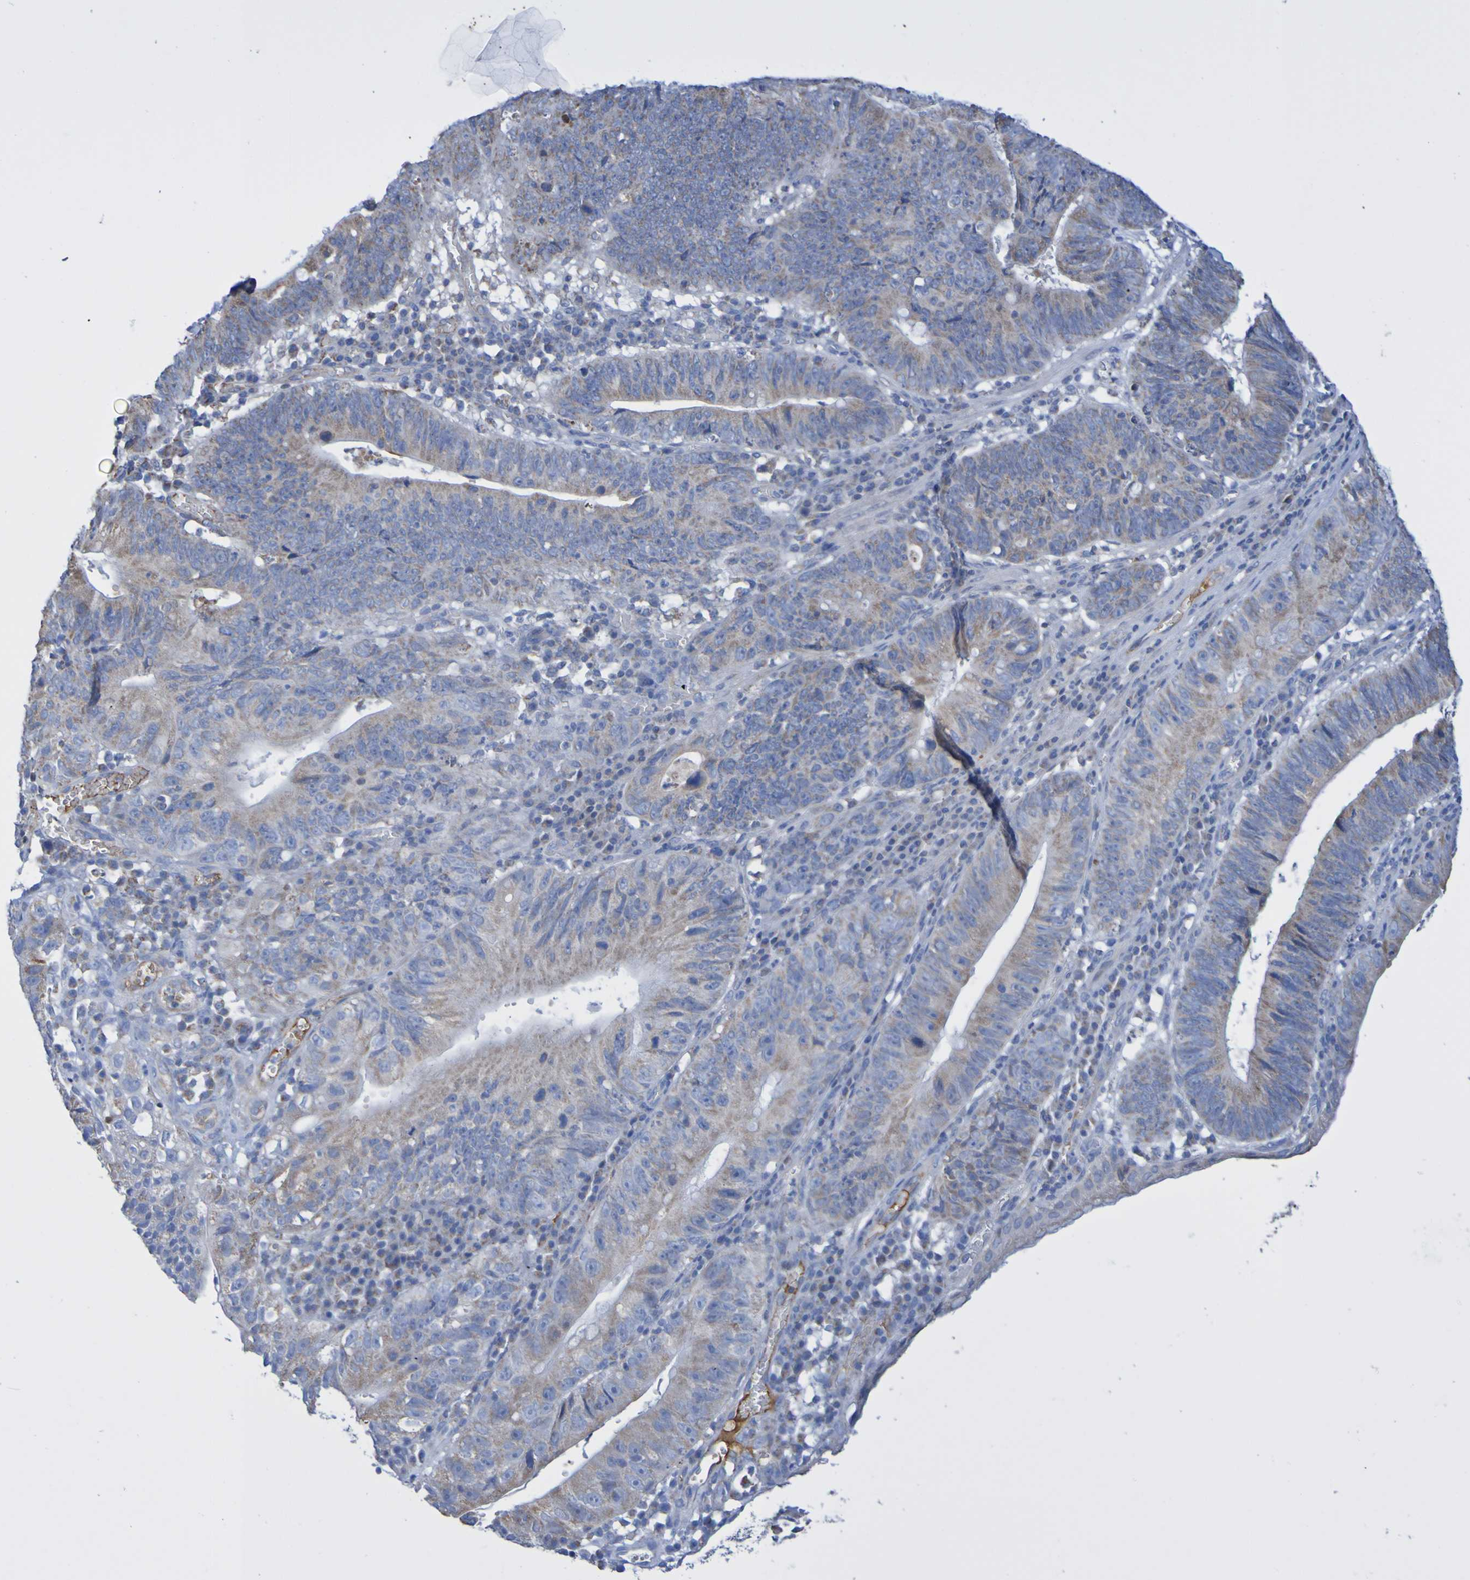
{"staining": {"intensity": "weak", "quantity": ">75%", "location": "cytoplasmic/membranous"}, "tissue": "stomach cancer", "cell_type": "Tumor cells", "image_type": "cancer", "snomed": [{"axis": "morphology", "description": "Adenocarcinoma, NOS"}, {"axis": "topography", "description": "Stomach"}], "caption": "Immunohistochemical staining of adenocarcinoma (stomach) demonstrates low levels of weak cytoplasmic/membranous positivity in about >75% of tumor cells.", "gene": "CNTN2", "patient": {"sex": "male", "age": 59}}